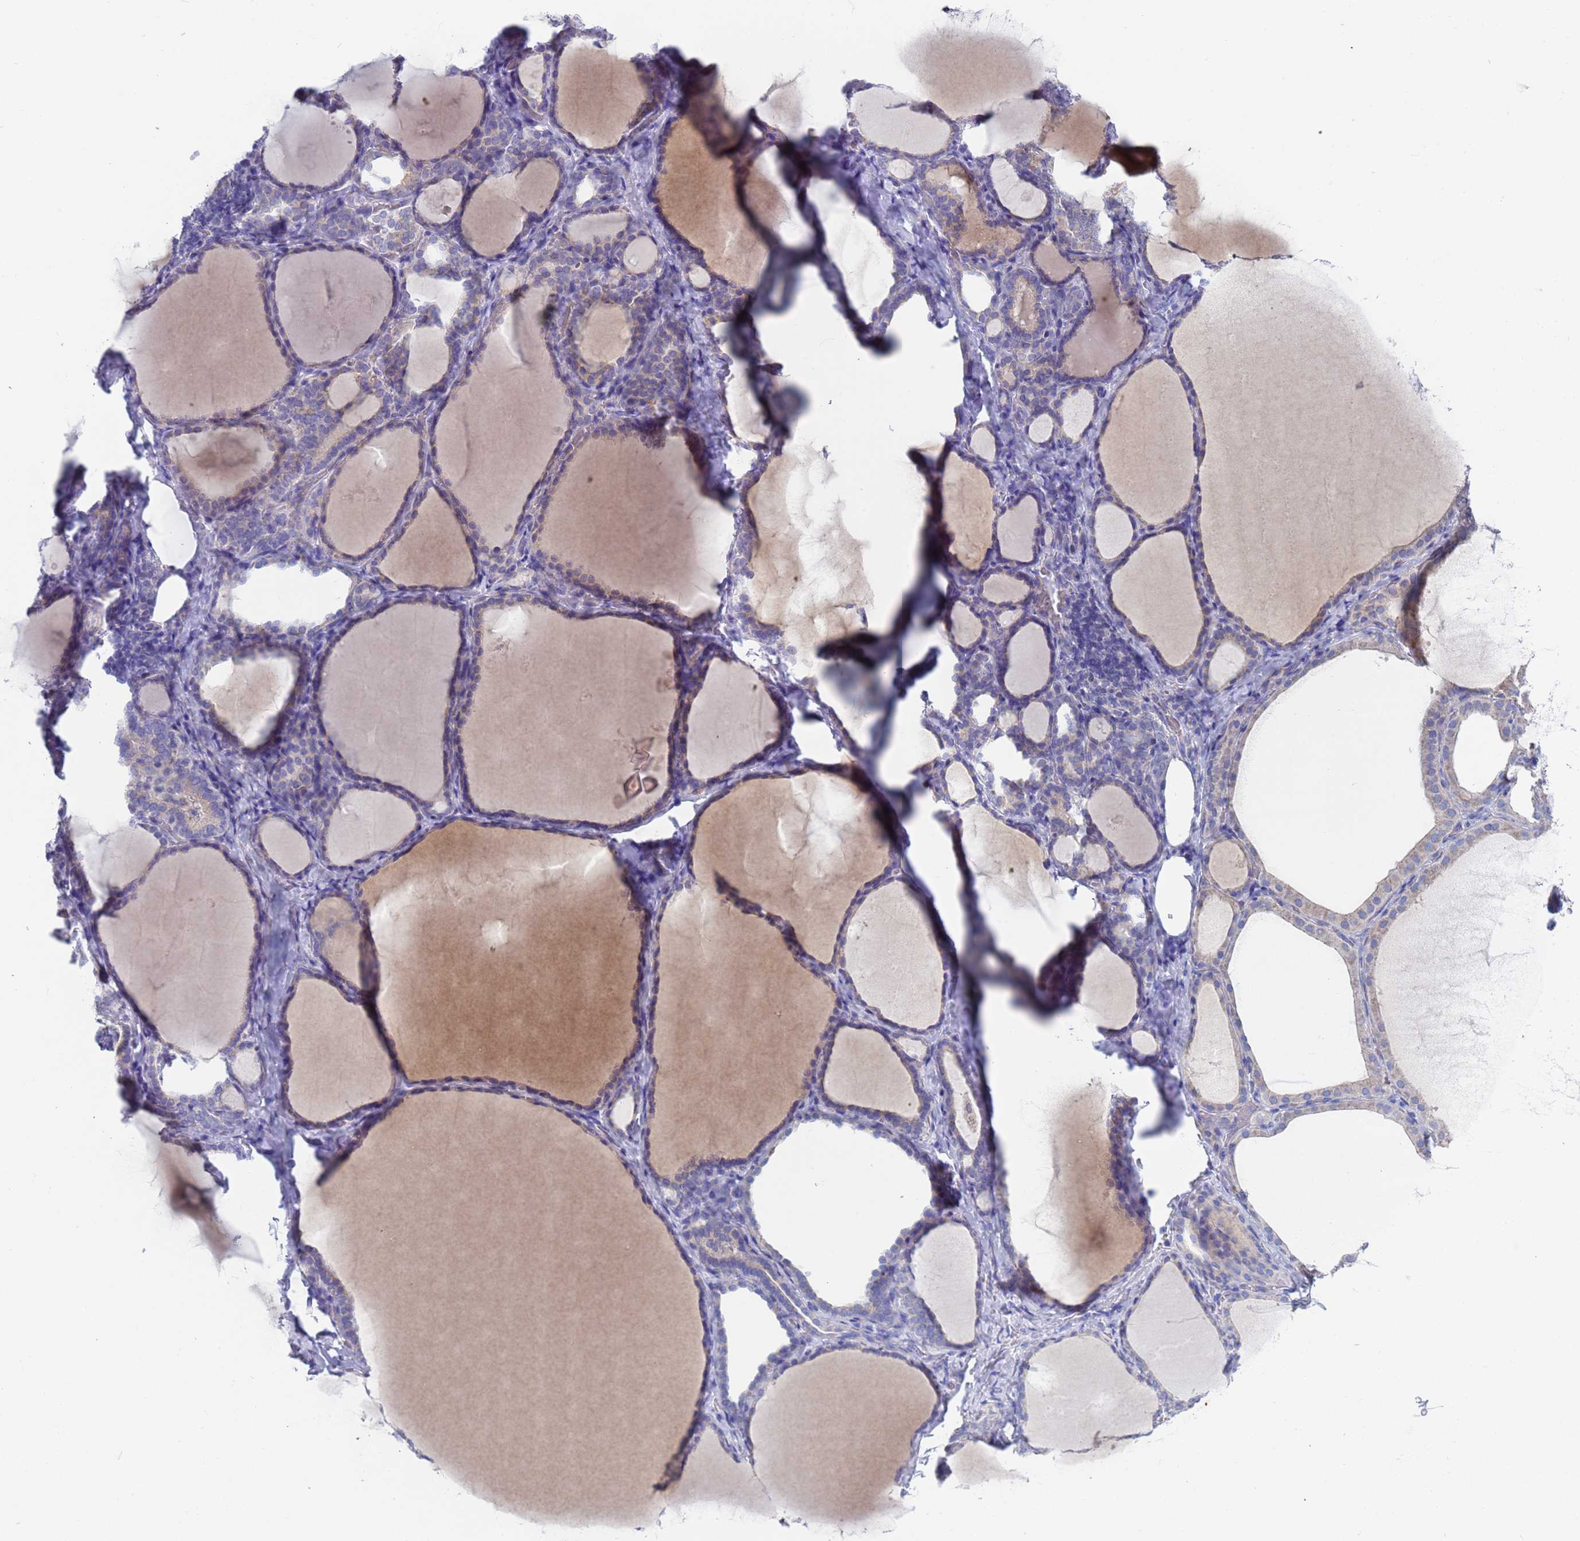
{"staining": {"intensity": "negative", "quantity": "none", "location": "none"}, "tissue": "thyroid gland", "cell_type": "Glandular cells", "image_type": "normal", "snomed": [{"axis": "morphology", "description": "Normal tissue, NOS"}, {"axis": "topography", "description": "Thyroid gland"}], "caption": "High magnification brightfield microscopy of unremarkable thyroid gland stained with DAB (3,3'-diaminobenzidine) (brown) and counterstained with hematoxylin (blue): glandular cells show no significant positivity. (Immunohistochemistry (ihc), brightfield microscopy, high magnification).", "gene": "PET117", "patient": {"sex": "female", "age": 39}}